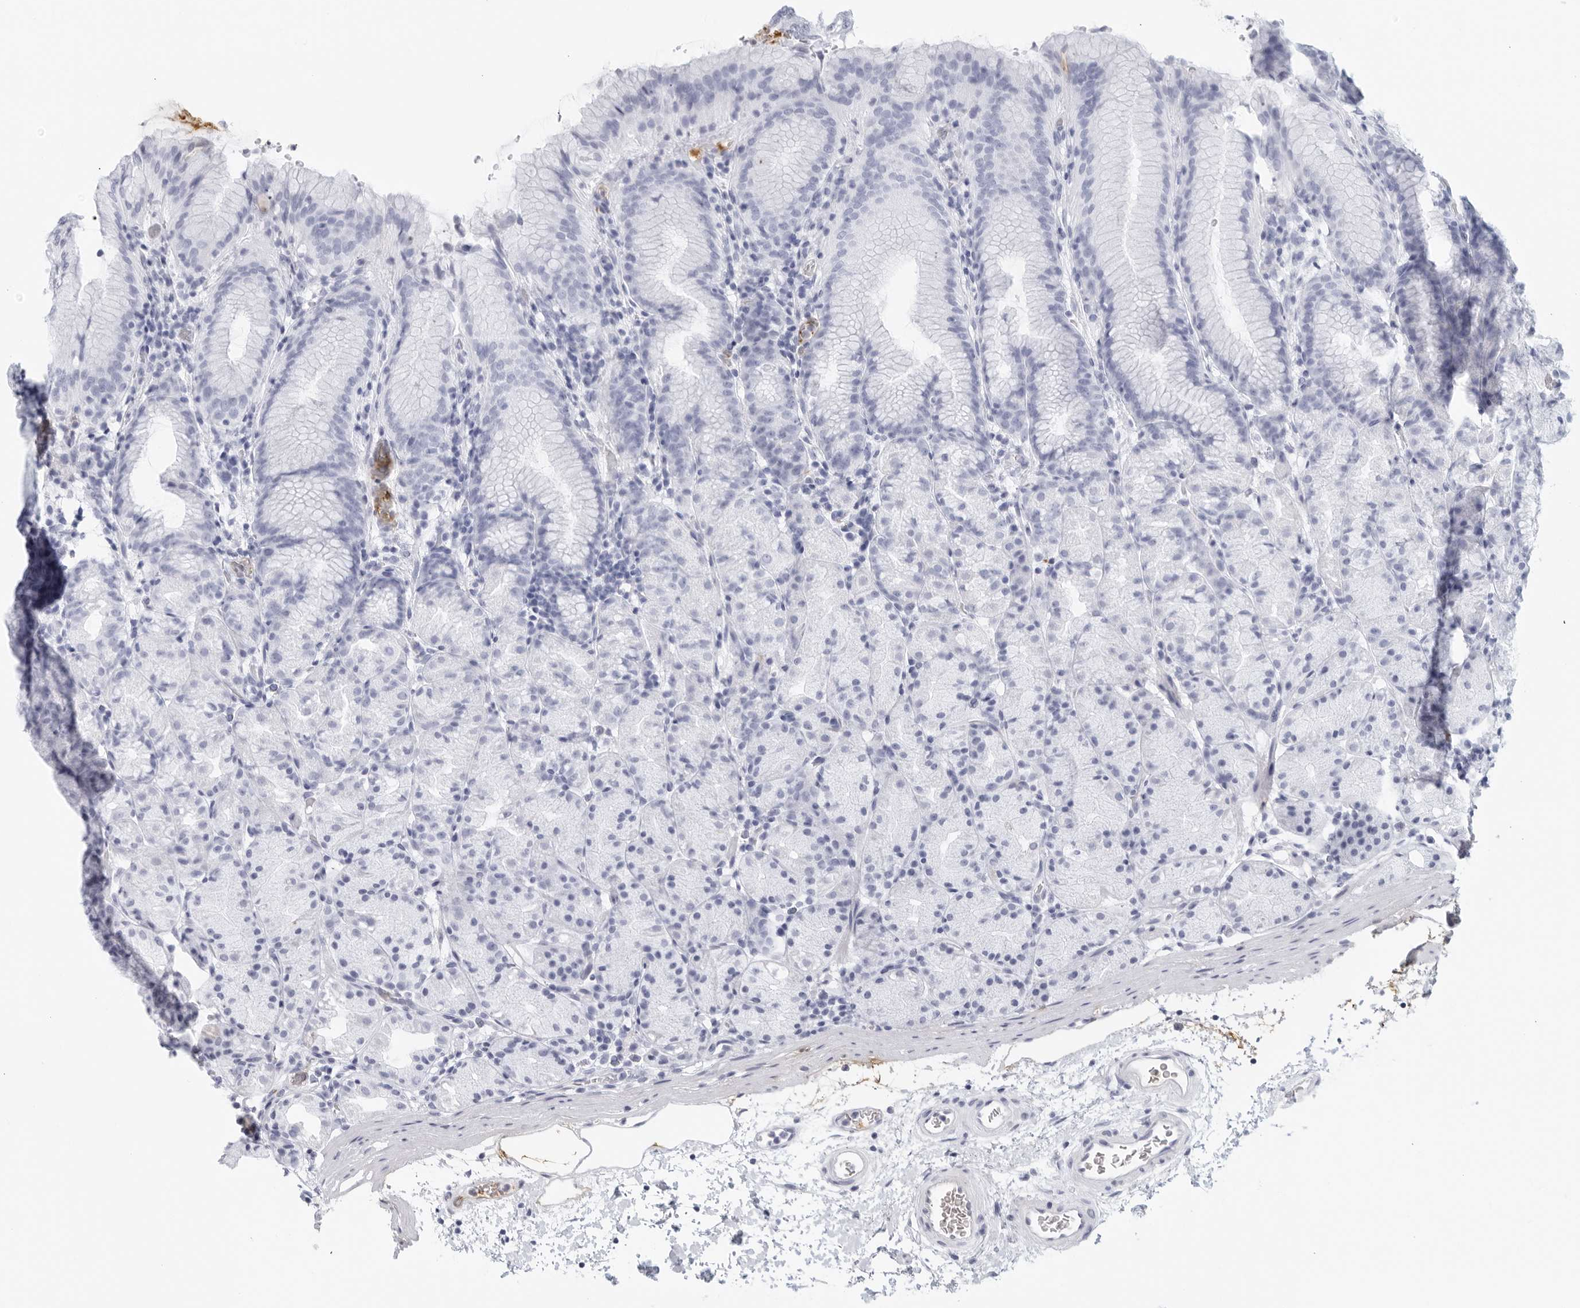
{"staining": {"intensity": "negative", "quantity": "none", "location": "none"}, "tissue": "stomach", "cell_type": "Glandular cells", "image_type": "normal", "snomed": [{"axis": "morphology", "description": "Normal tissue, NOS"}, {"axis": "topography", "description": "Stomach, upper"}], "caption": "This histopathology image is of normal stomach stained with IHC to label a protein in brown with the nuclei are counter-stained blue. There is no positivity in glandular cells.", "gene": "FGG", "patient": {"sex": "male", "age": 48}}